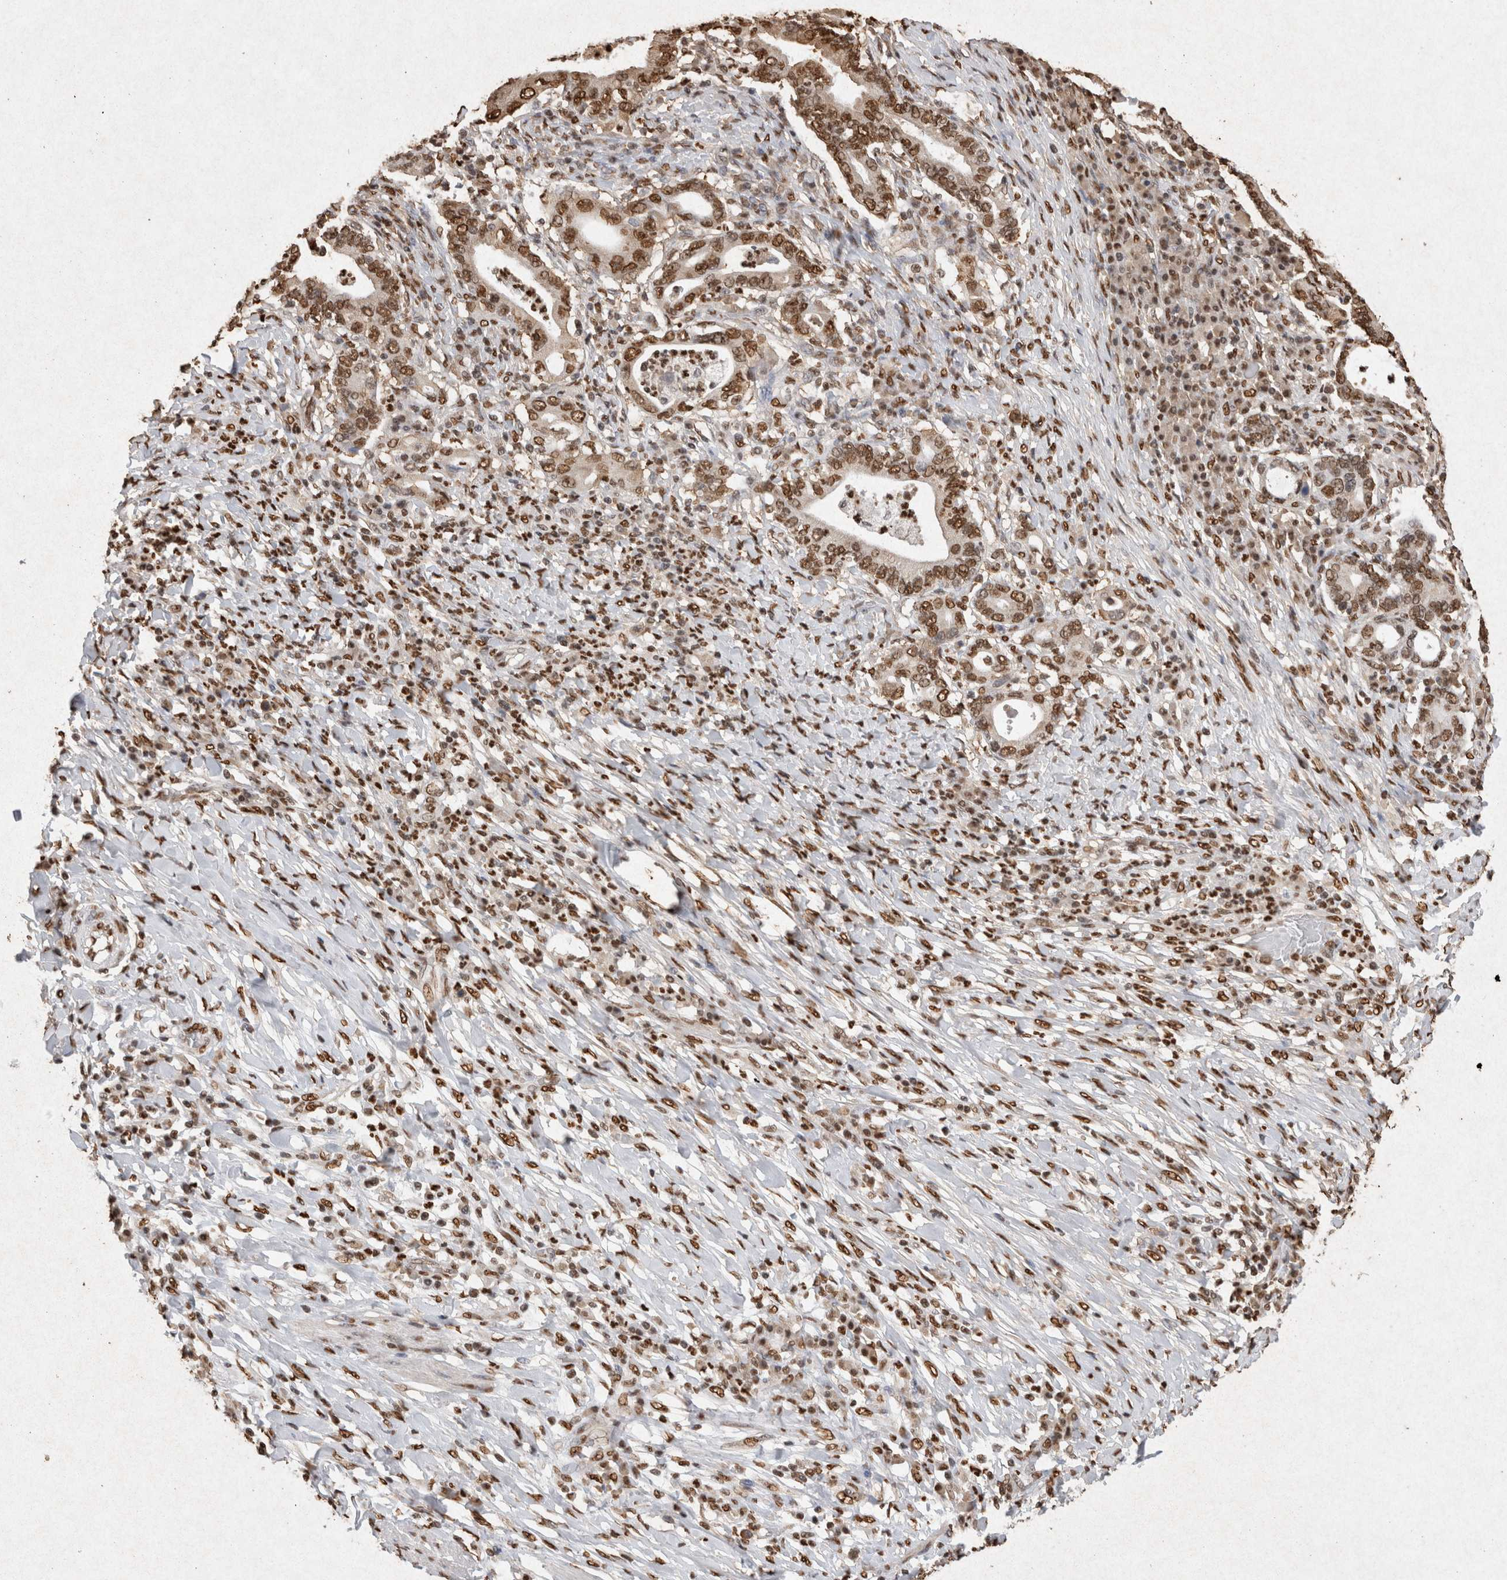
{"staining": {"intensity": "moderate", "quantity": ">75%", "location": "nuclear"}, "tissue": "stomach cancer", "cell_type": "Tumor cells", "image_type": "cancer", "snomed": [{"axis": "morphology", "description": "Normal tissue, NOS"}, {"axis": "morphology", "description": "Adenocarcinoma, NOS"}, {"axis": "topography", "description": "Esophagus"}, {"axis": "topography", "description": "Stomach, upper"}, {"axis": "topography", "description": "Peripheral nerve tissue"}], "caption": "Protein staining exhibits moderate nuclear staining in approximately >75% of tumor cells in stomach adenocarcinoma.", "gene": "HDGF", "patient": {"sex": "male", "age": 62}}